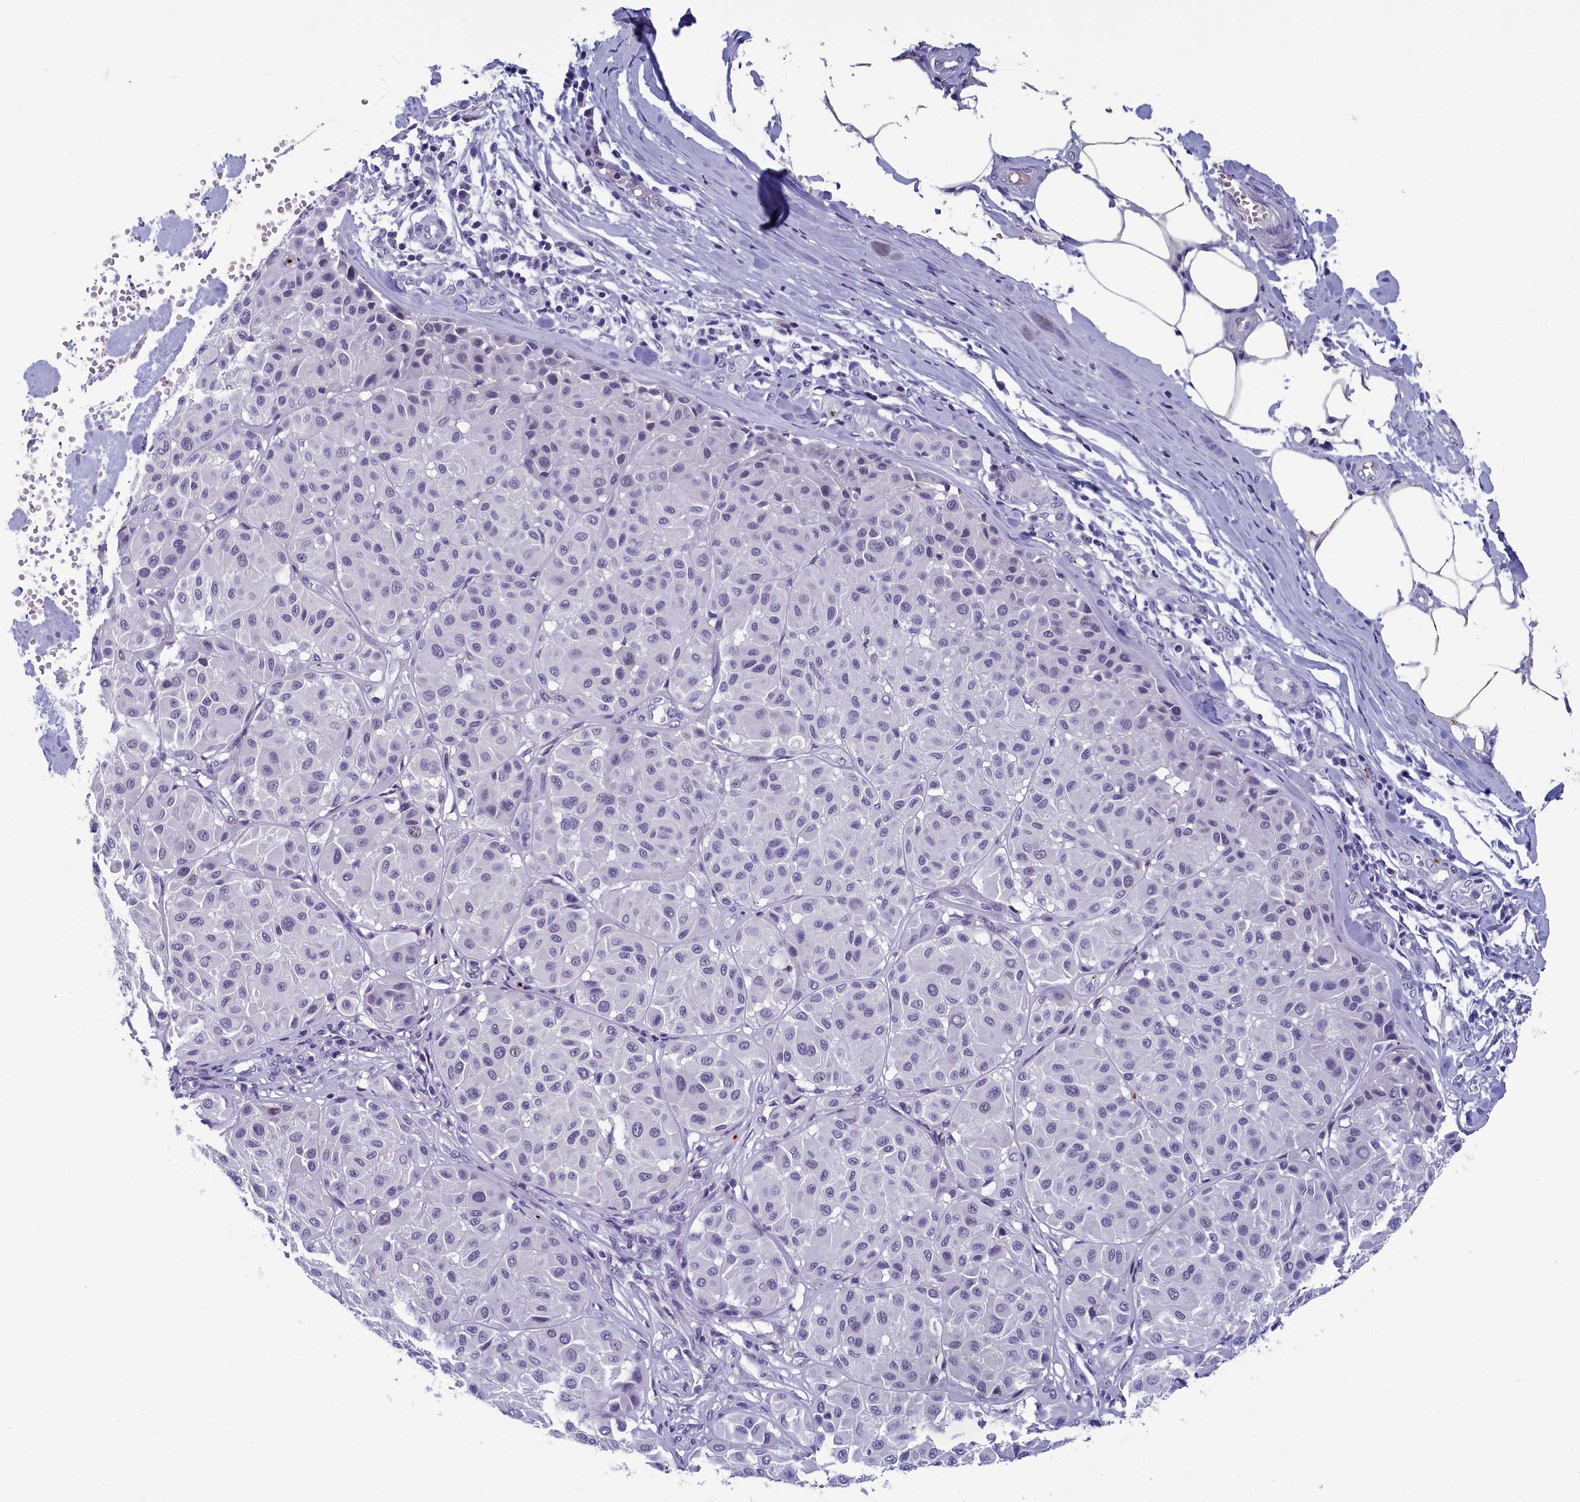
{"staining": {"intensity": "negative", "quantity": "none", "location": "none"}, "tissue": "melanoma", "cell_type": "Tumor cells", "image_type": "cancer", "snomed": [{"axis": "morphology", "description": "Malignant melanoma, Metastatic site"}, {"axis": "topography", "description": "Soft tissue"}], "caption": "DAB (3,3'-diaminobenzidine) immunohistochemical staining of malignant melanoma (metastatic site) displays no significant staining in tumor cells. The staining was performed using DAB to visualize the protein expression in brown, while the nuclei were stained in blue with hematoxylin (Magnification: 20x).", "gene": "AIFM2", "patient": {"sex": "male", "age": 41}}